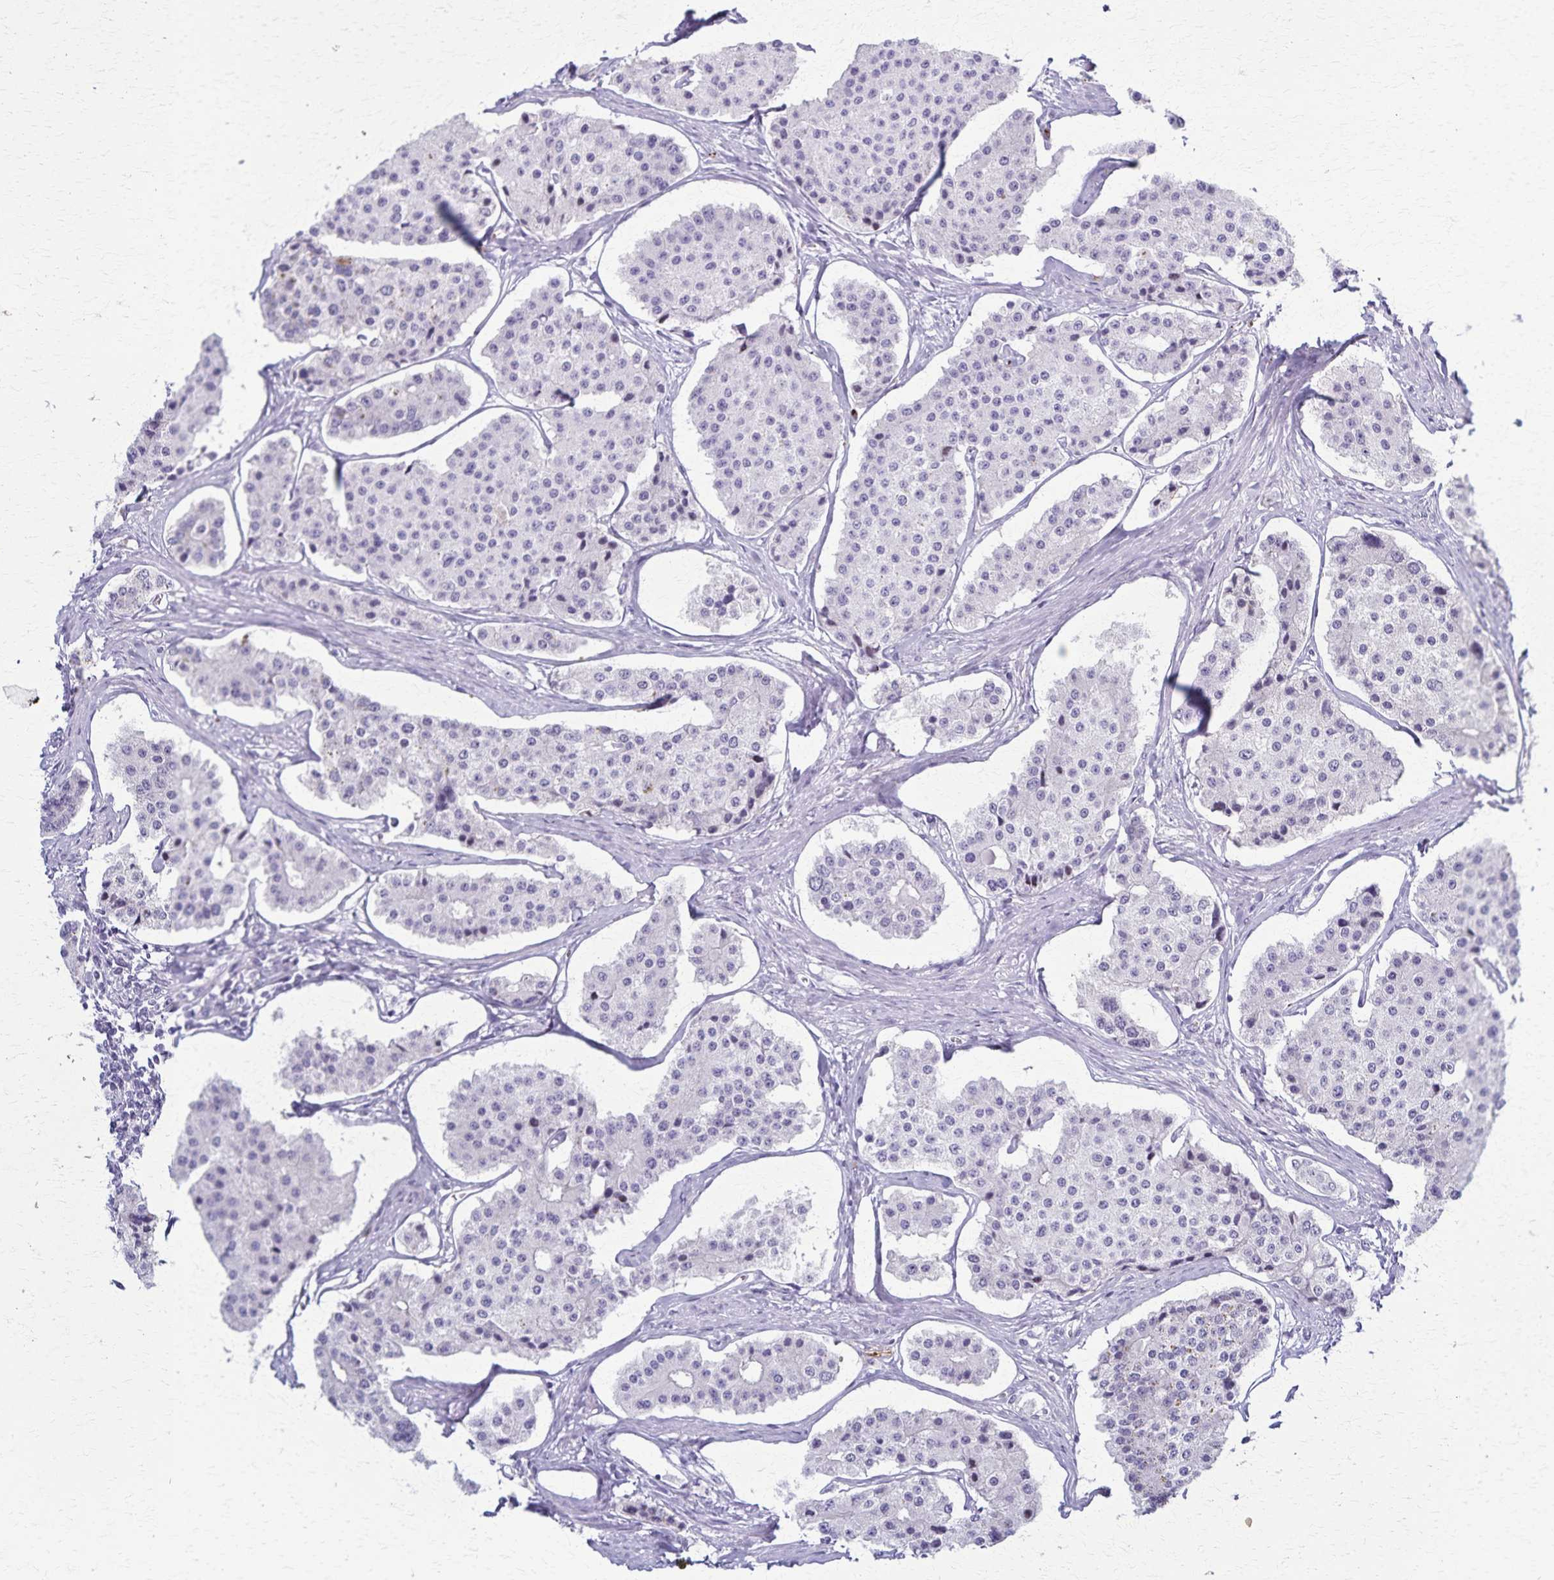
{"staining": {"intensity": "negative", "quantity": "none", "location": "none"}, "tissue": "carcinoid", "cell_type": "Tumor cells", "image_type": "cancer", "snomed": [{"axis": "morphology", "description": "Carcinoid, malignant, NOS"}, {"axis": "topography", "description": "Small intestine"}], "caption": "Tumor cells show no significant protein staining in carcinoid. The staining was performed using DAB (3,3'-diaminobenzidine) to visualize the protein expression in brown, while the nuclei were stained in blue with hematoxylin (Magnification: 20x).", "gene": "TMEM60", "patient": {"sex": "female", "age": 65}}